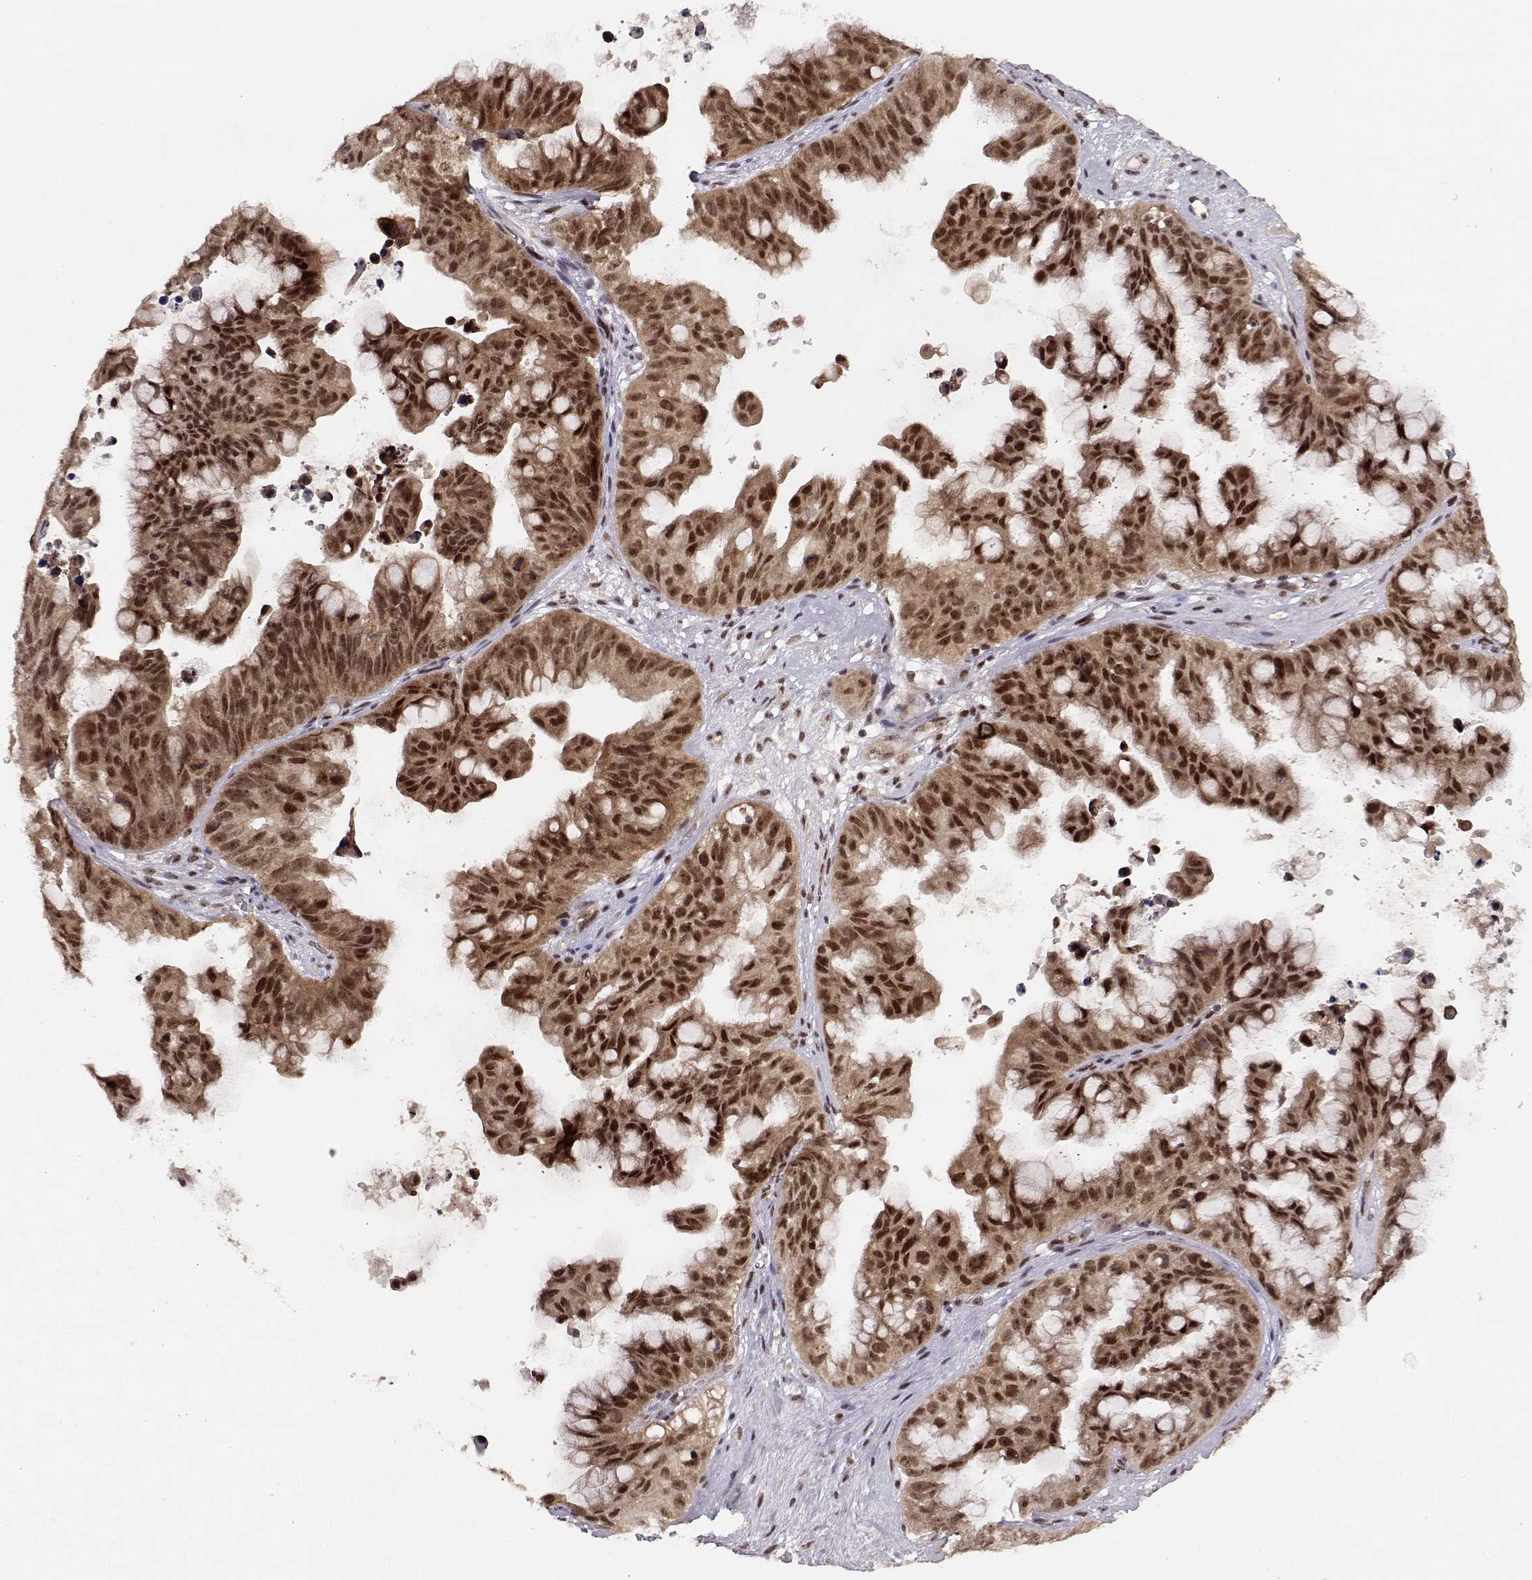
{"staining": {"intensity": "strong", "quantity": ">75%", "location": "cytoplasmic/membranous,nuclear"}, "tissue": "ovarian cancer", "cell_type": "Tumor cells", "image_type": "cancer", "snomed": [{"axis": "morphology", "description": "Cystadenocarcinoma, mucinous, NOS"}, {"axis": "topography", "description": "Ovary"}], "caption": "Strong cytoplasmic/membranous and nuclear positivity for a protein is identified in about >75% of tumor cells of ovarian mucinous cystadenocarcinoma using IHC.", "gene": "CSNK2A1", "patient": {"sex": "female", "age": 76}}